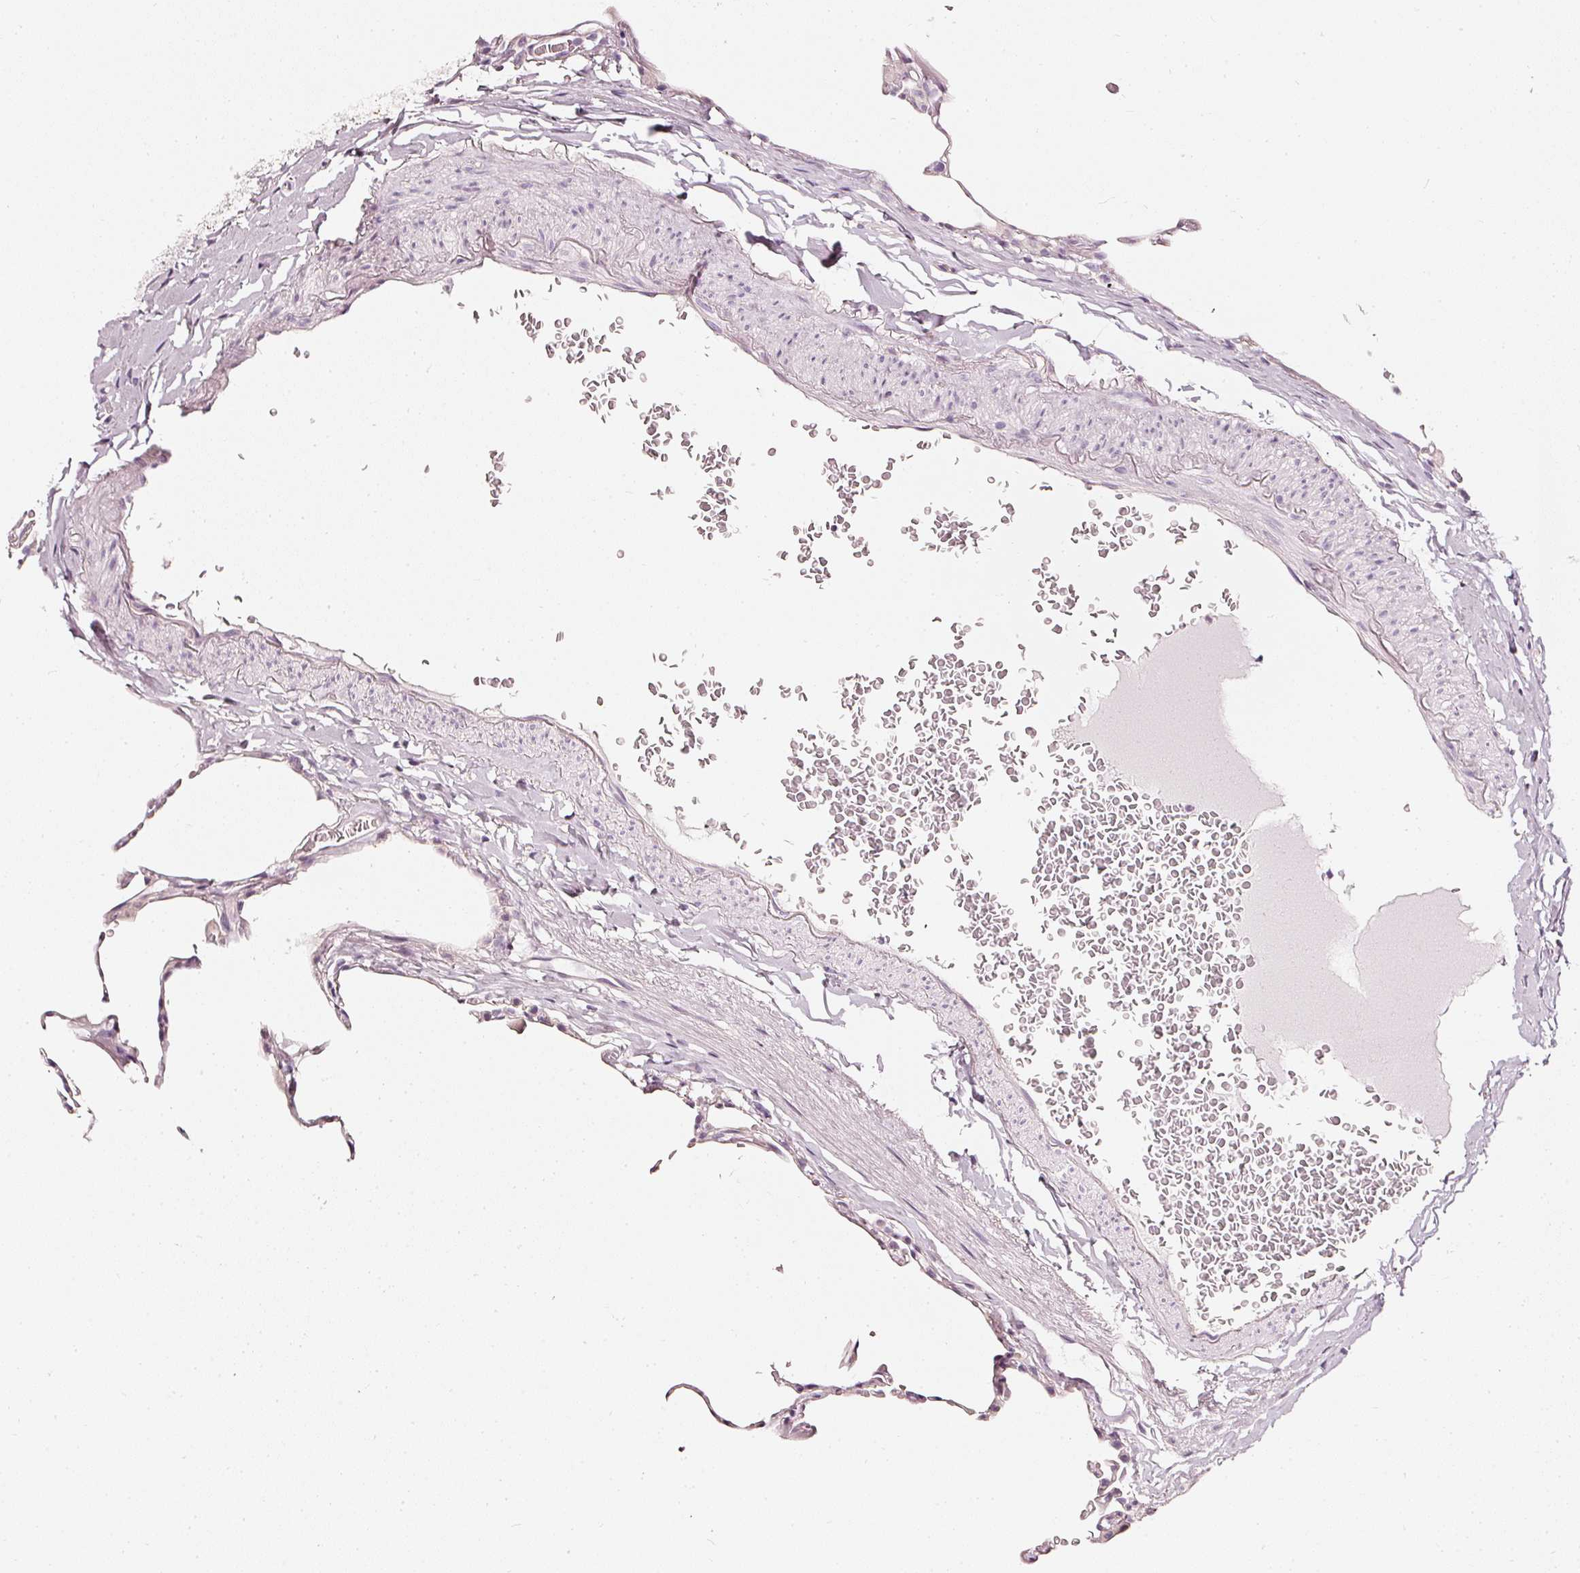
{"staining": {"intensity": "weak", "quantity": "25%-75%", "location": "cytoplasmic/membranous"}, "tissue": "lung", "cell_type": "Alveolar cells", "image_type": "normal", "snomed": [{"axis": "morphology", "description": "Normal tissue, NOS"}, {"axis": "topography", "description": "Lung"}], "caption": "The micrograph exhibits immunohistochemical staining of benign lung. There is weak cytoplasmic/membranous staining is seen in approximately 25%-75% of alveolar cells.", "gene": "CNP", "patient": {"sex": "female", "age": 57}}